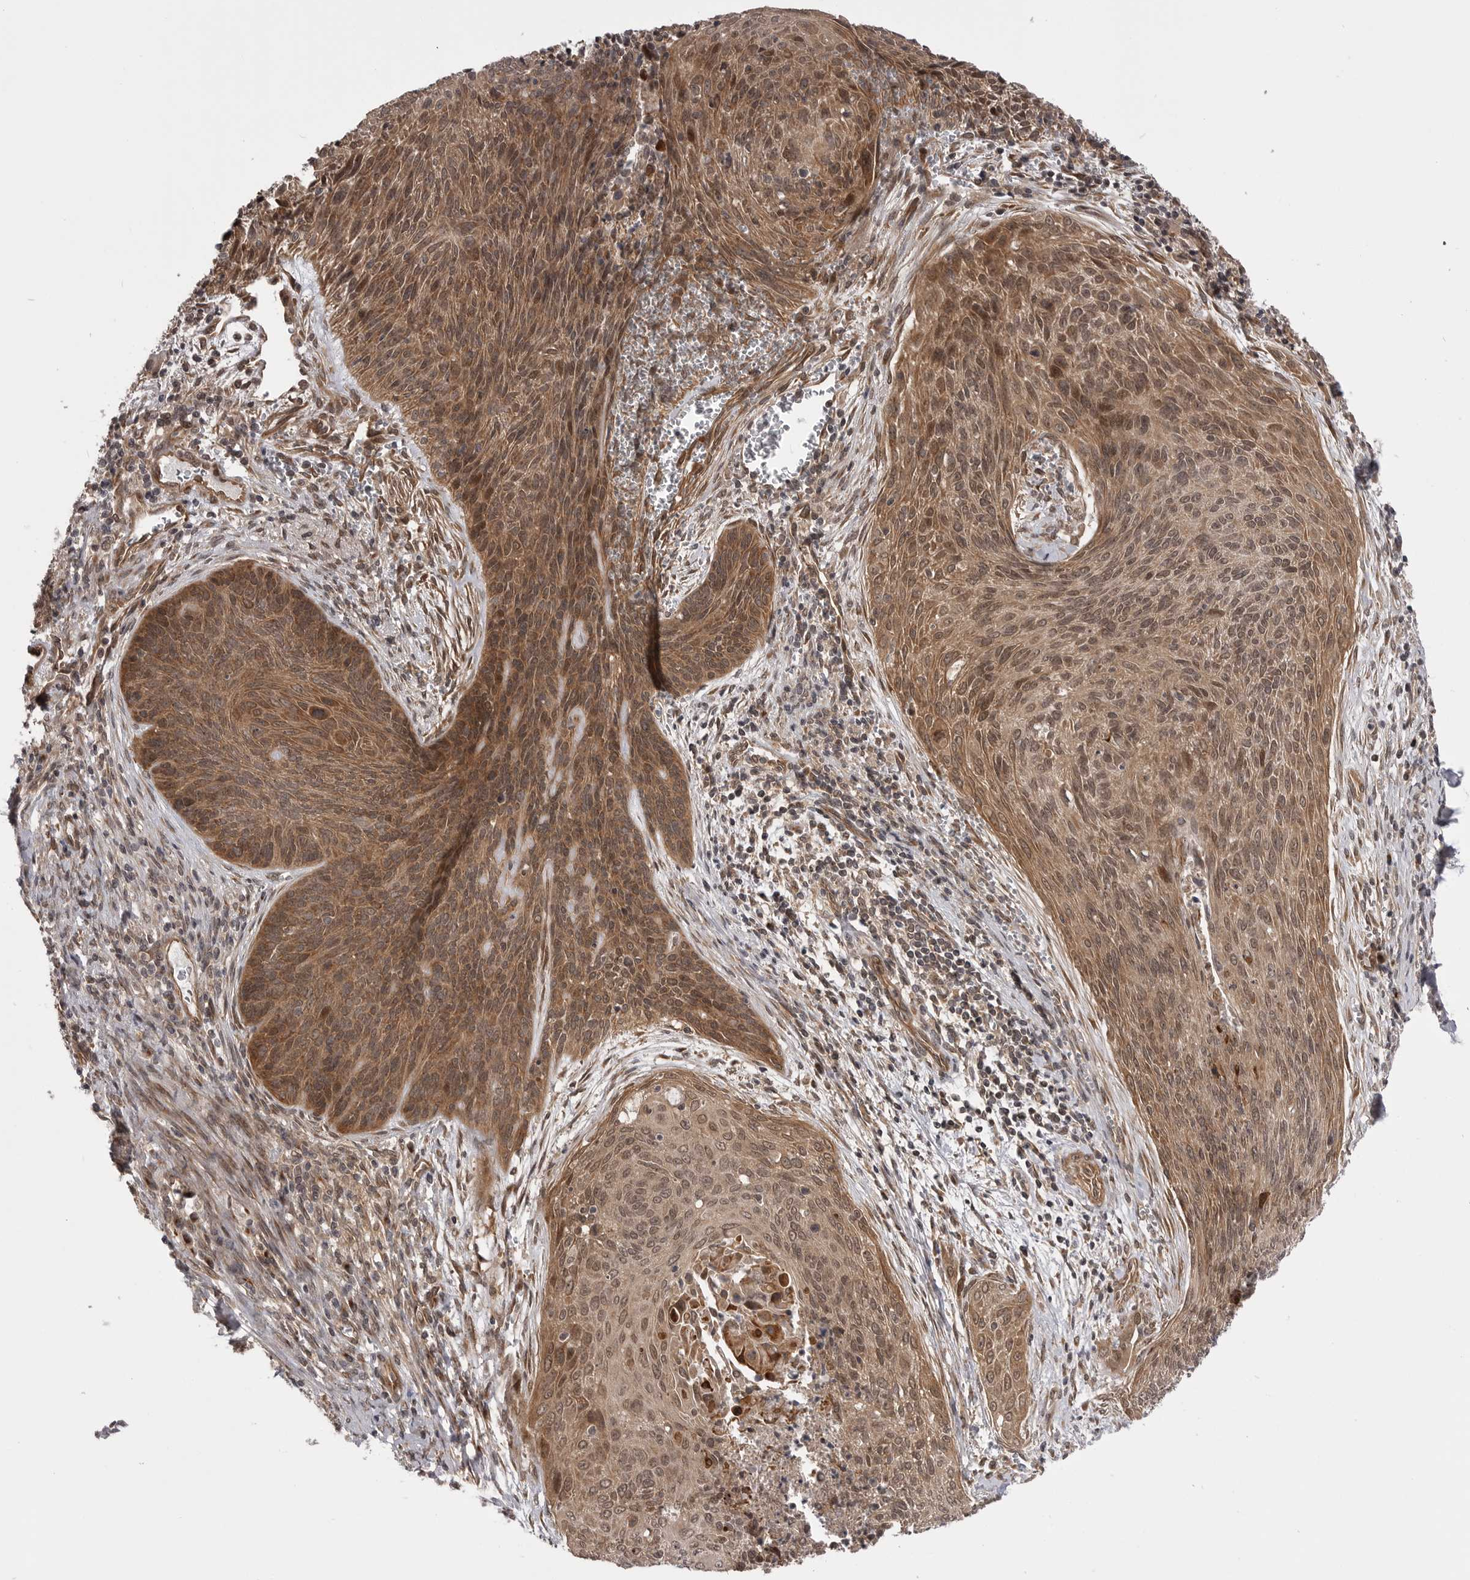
{"staining": {"intensity": "moderate", "quantity": ">75%", "location": "cytoplasmic/membranous,nuclear"}, "tissue": "cervical cancer", "cell_type": "Tumor cells", "image_type": "cancer", "snomed": [{"axis": "morphology", "description": "Squamous cell carcinoma, NOS"}, {"axis": "topography", "description": "Cervix"}], "caption": "High-magnification brightfield microscopy of cervical squamous cell carcinoma stained with DAB (brown) and counterstained with hematoxylin (blue). tumor cells exhibit moderate cytoplasmic/membranous and nuclear expression is present in approximately>75% of cells.", "gene": "PDCL", "patient": {"sex": "female", "age": 55}}